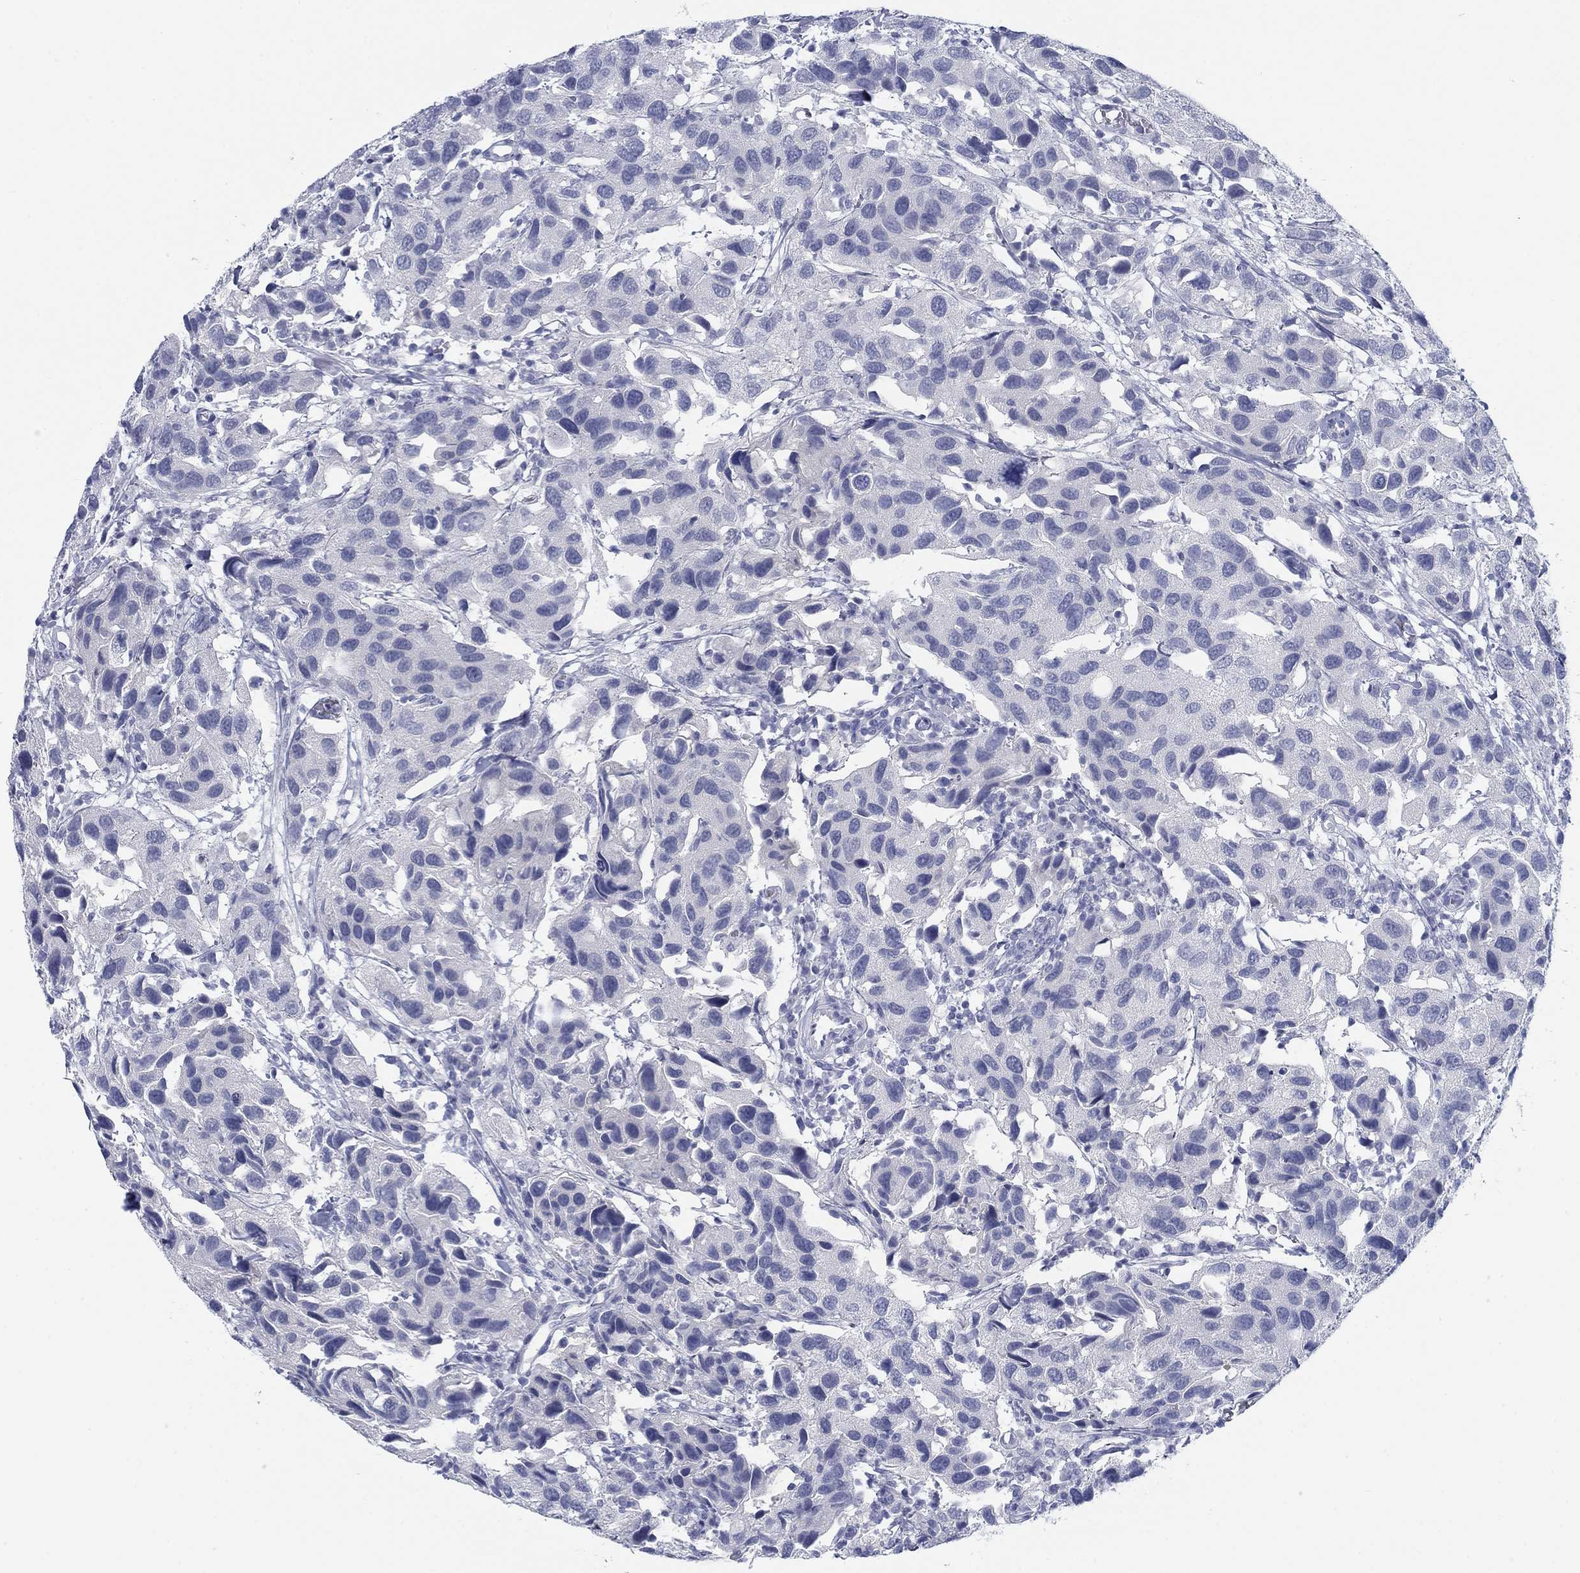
{"staining": {"intensity": "negative", "quantity": "none", "location": "none"}, "tissue": "urothelial cancer", "cell_type": "Tumor cells", "image_type": "cancer", "snomed": [{"axis": "morphology", "description": "Urothelial carcinoma, High grade"}, {"axis": "topography", "description": "Urinary bladder"}], "caption": "IHC photomicrograph of high-grade urothelial carcinoma stained for a protein (brown), which shows no positivity in tumor cells.", "gene": "DNAL1", "patient": {"sex": "male", "age": 79}}